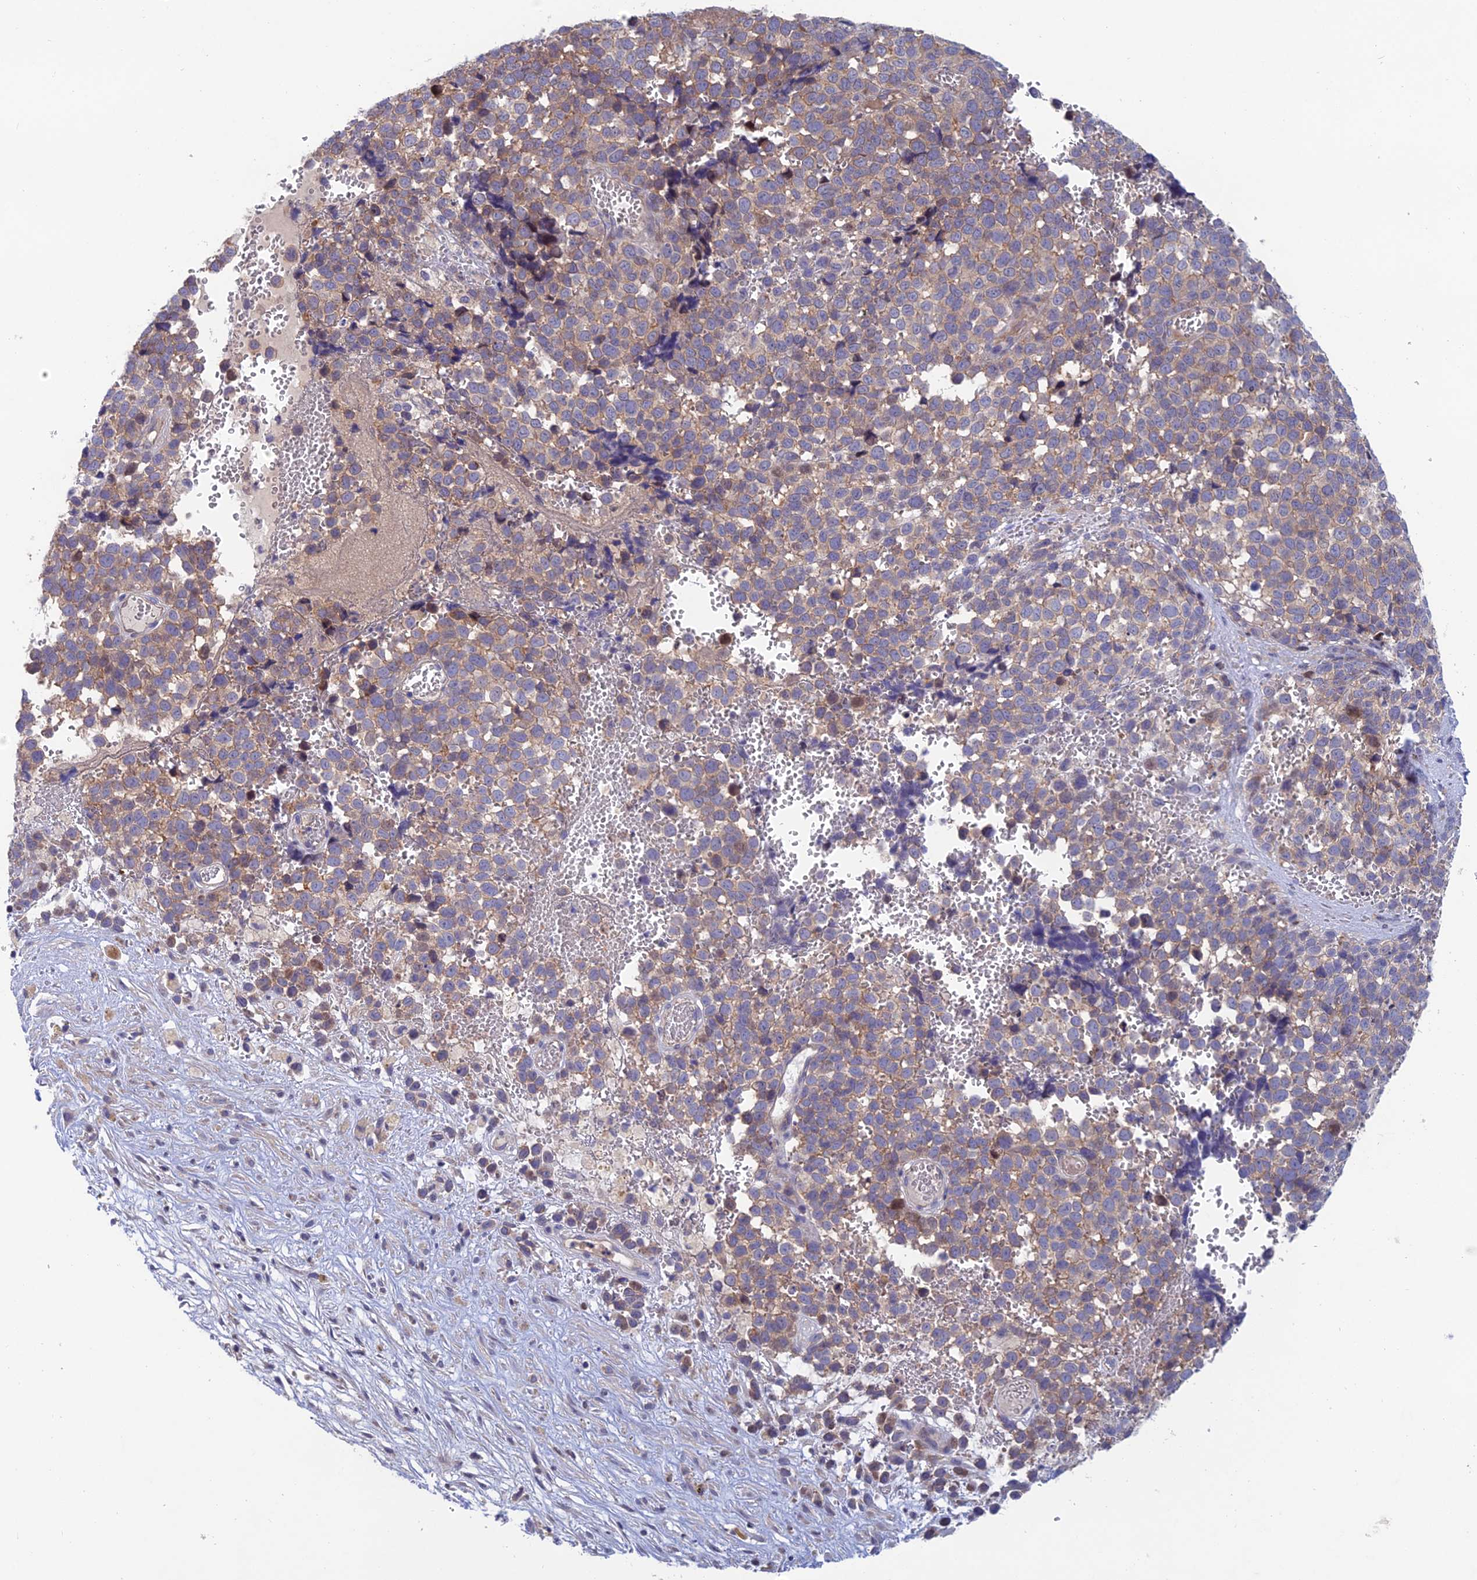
{"staining": {"intensity": "weak", "quantity": "25%-75%", "location": "cytoplasmic/membranous"}, "tissue": "melanoma", "cell_type": "Tumor cells", "image_type": "cancer", "snomed": [{"axis": "morphology", "description": "Malignant melanoma, NOS"}, {"axis": "topography", "description": "Nose, NOS"}], "caption": "Immunohistochemical staining of human melanoma exhibits low levels of weak cytoplasmic/membranous staining in about 25%-75% of tumor cells. The staining was performed using DAB (3,3'-diaminobenzidine), with brown indicating positive protein expression. Nuclei are stained blue with hematoxylin.", "gene": "USP37", "patient": {"sex": "female", "age": 48}}